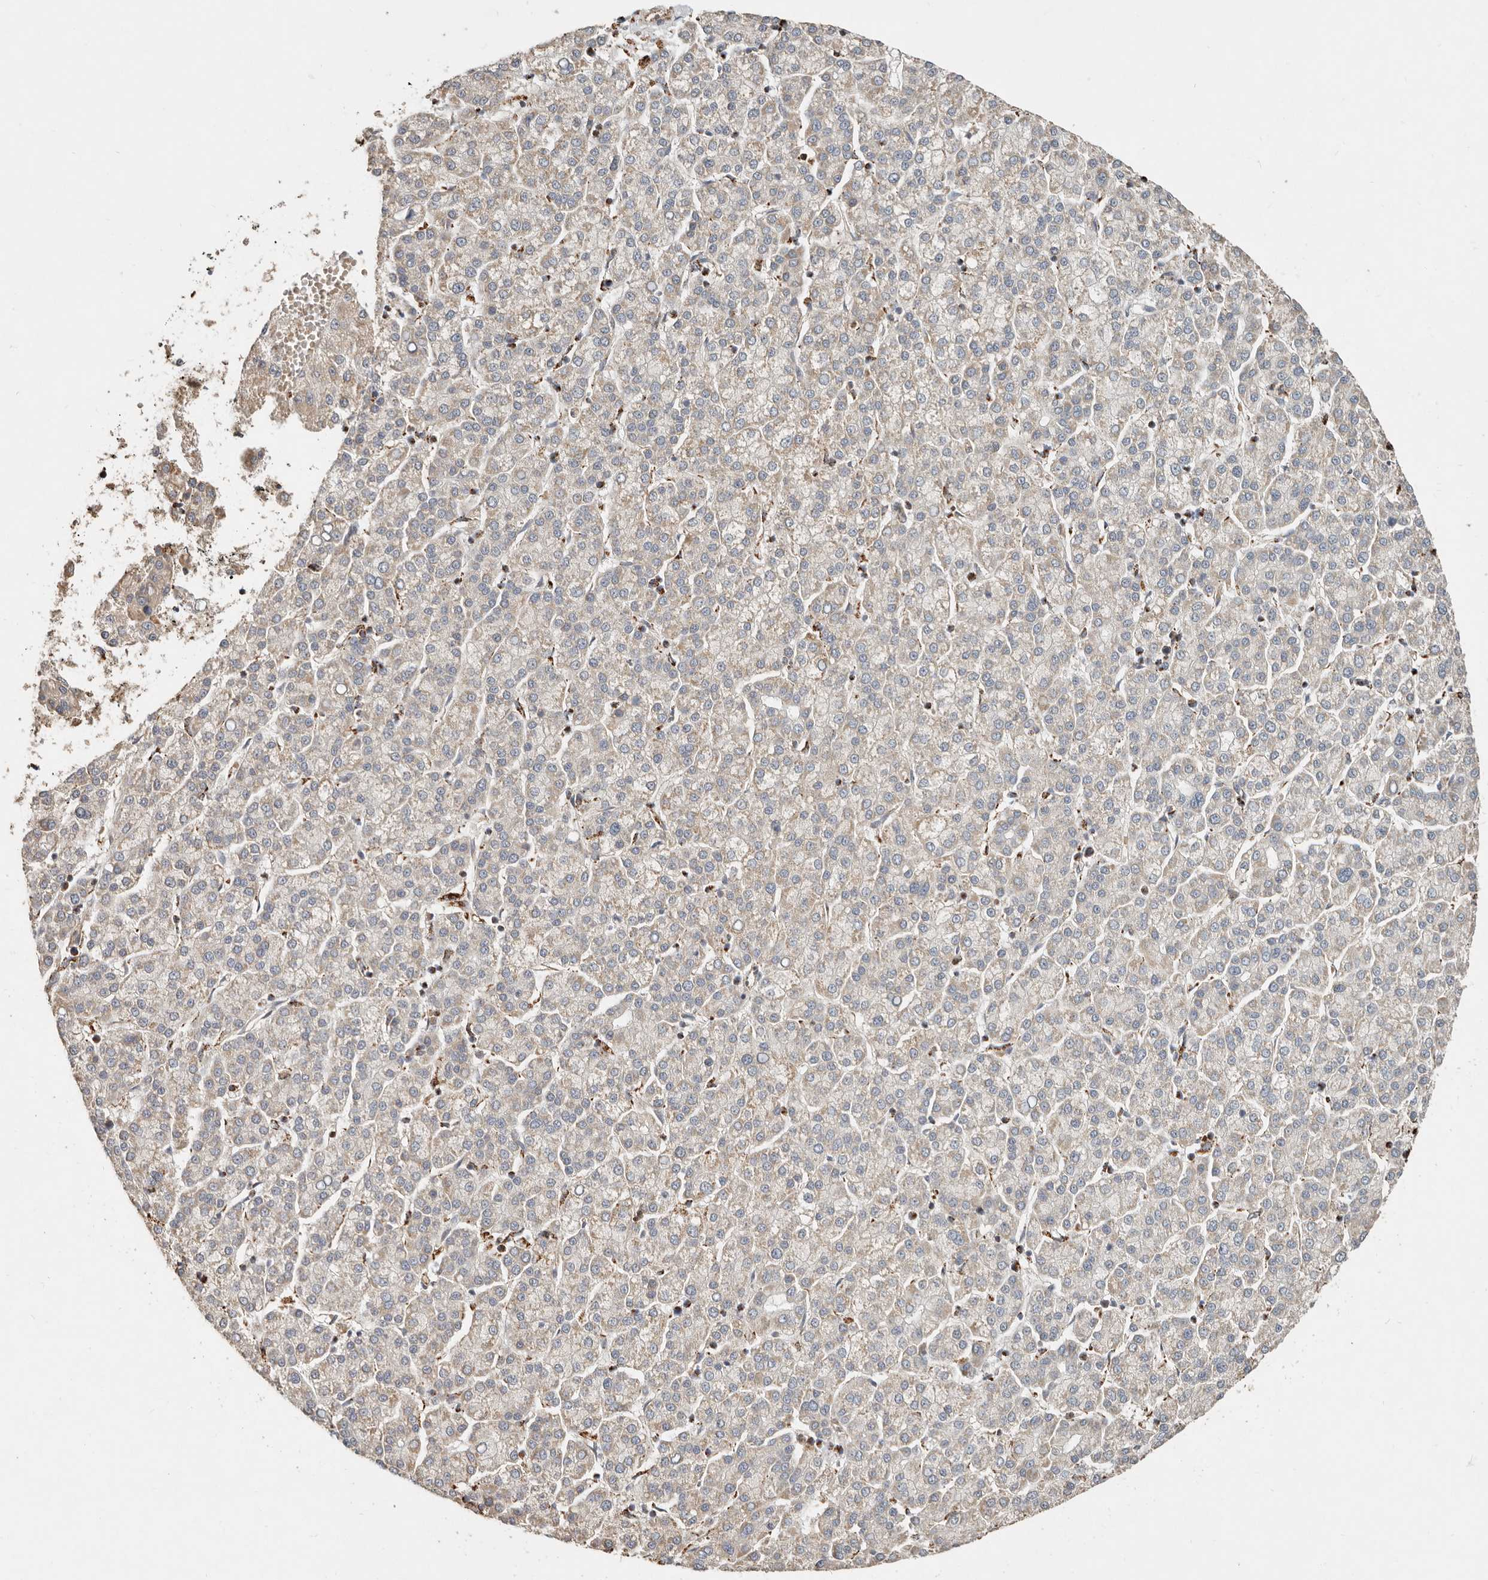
{"staining": {"intensity": "negative", "quantity": "none", "location": "none"}, "tissue": "liver cancer", "cell_type": "Tumor cells", "image_type": "cancer", "snomed": [{"axis": "morphology", "description": "Carcinoma, Hepatocellular, NOS"}, {"axis": "topography", "description": "Liver"}], "caption": "The histopathology image demonstrates no significant staining in tumor cells of hepatocellular carcinoma (liver).", "gene": "ARHGEF10L", "patient": {"sex": "female", "age": 58}}